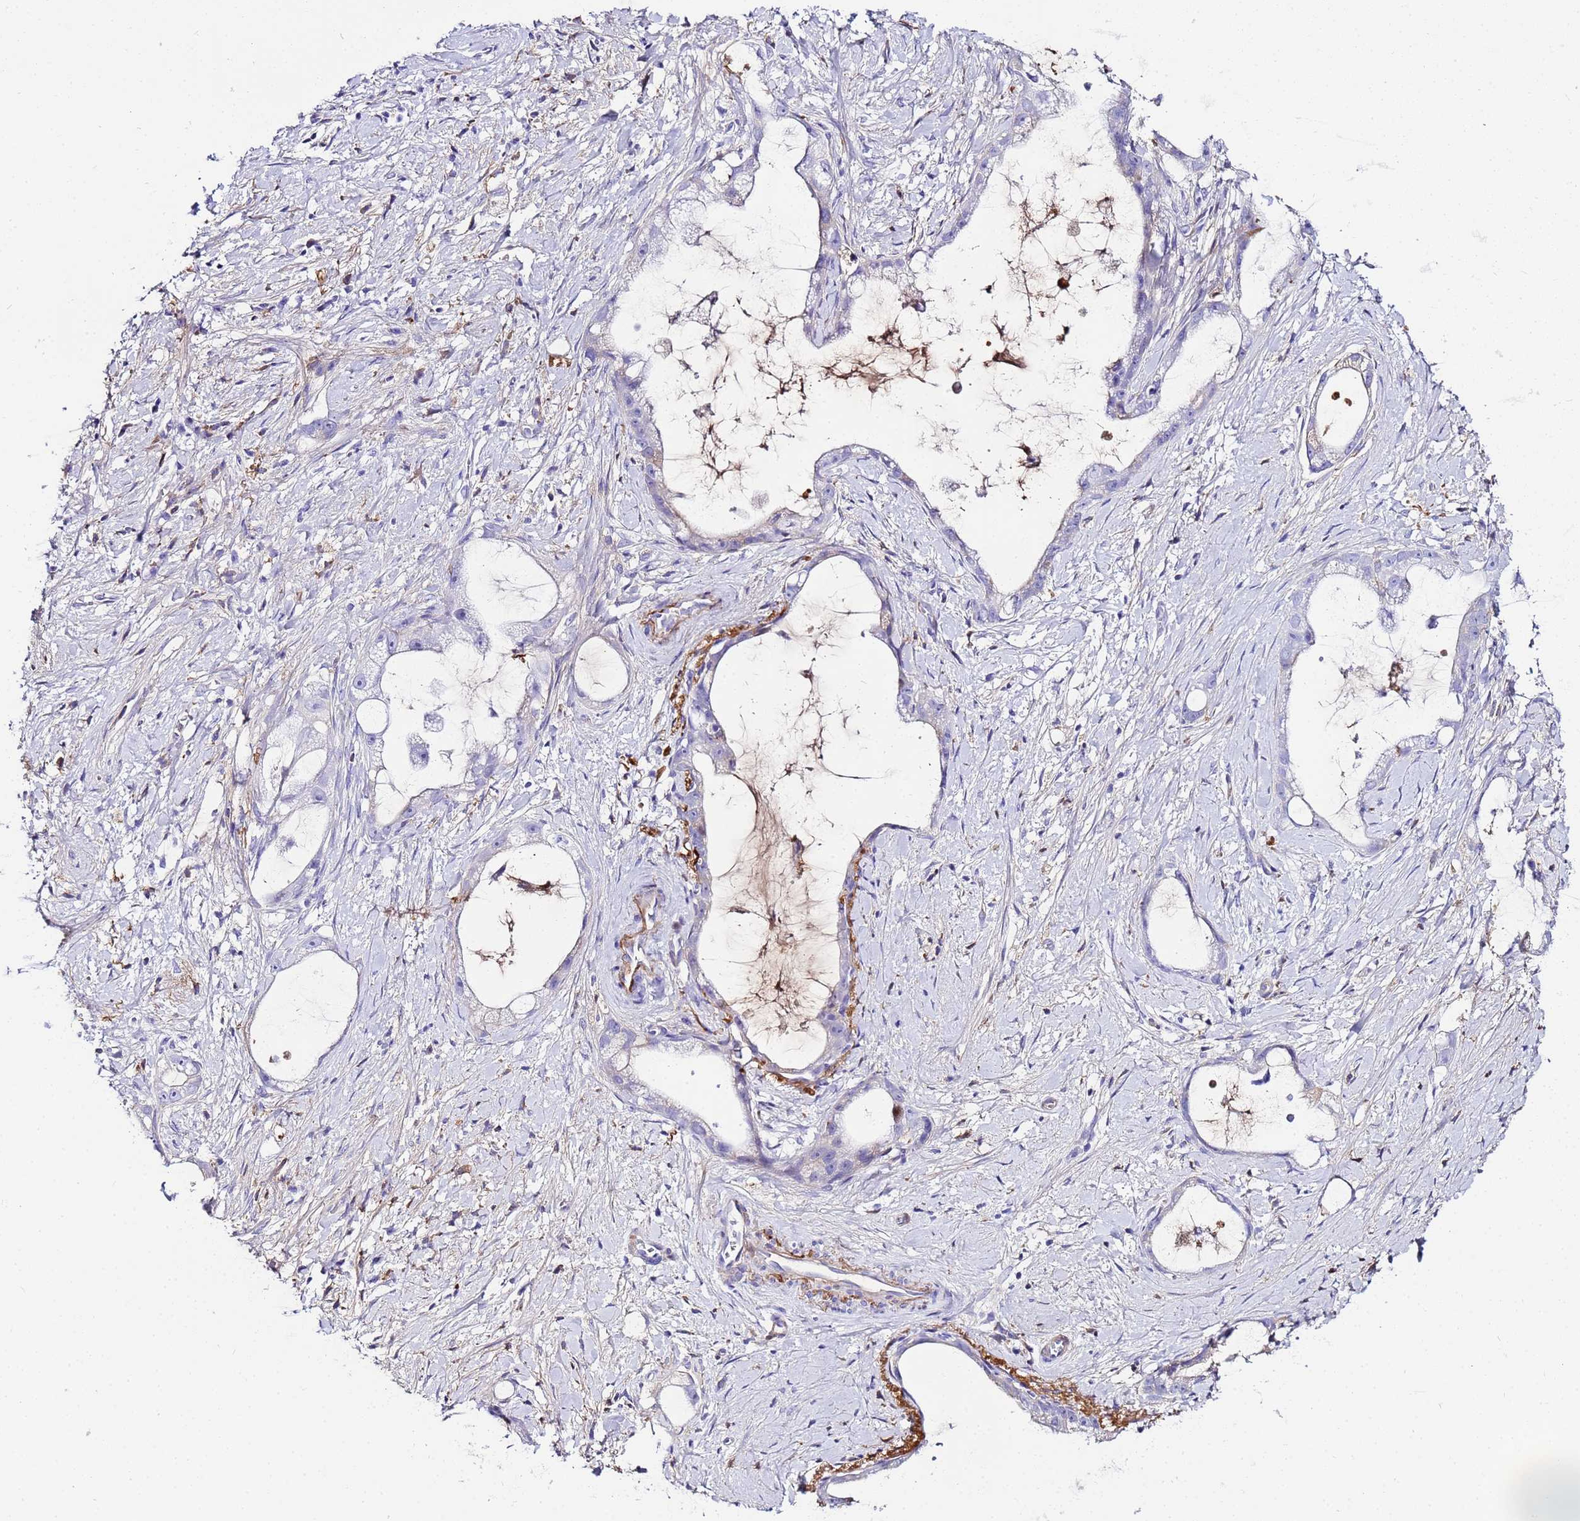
{"staining": {"intensity": "negative", "quantity": "none", "location": "none"}, "tissue": "stomach cancer", "cell_type": "Tumor cells", "image_type": "cancer", "snomed": [{"axis": "morphology", "description": "Adenocarcinoma, NOS"}, {"axis": "topography", "description": "Stomach"}], "caption": "DAB (3,3'-diaminobenzidine) immunohistochemical staining of human stomach cancer exhibits no significant positivity in tumor cells.", "gene": "CFHR2", "patient": {"sex": "male", "age": 55}}